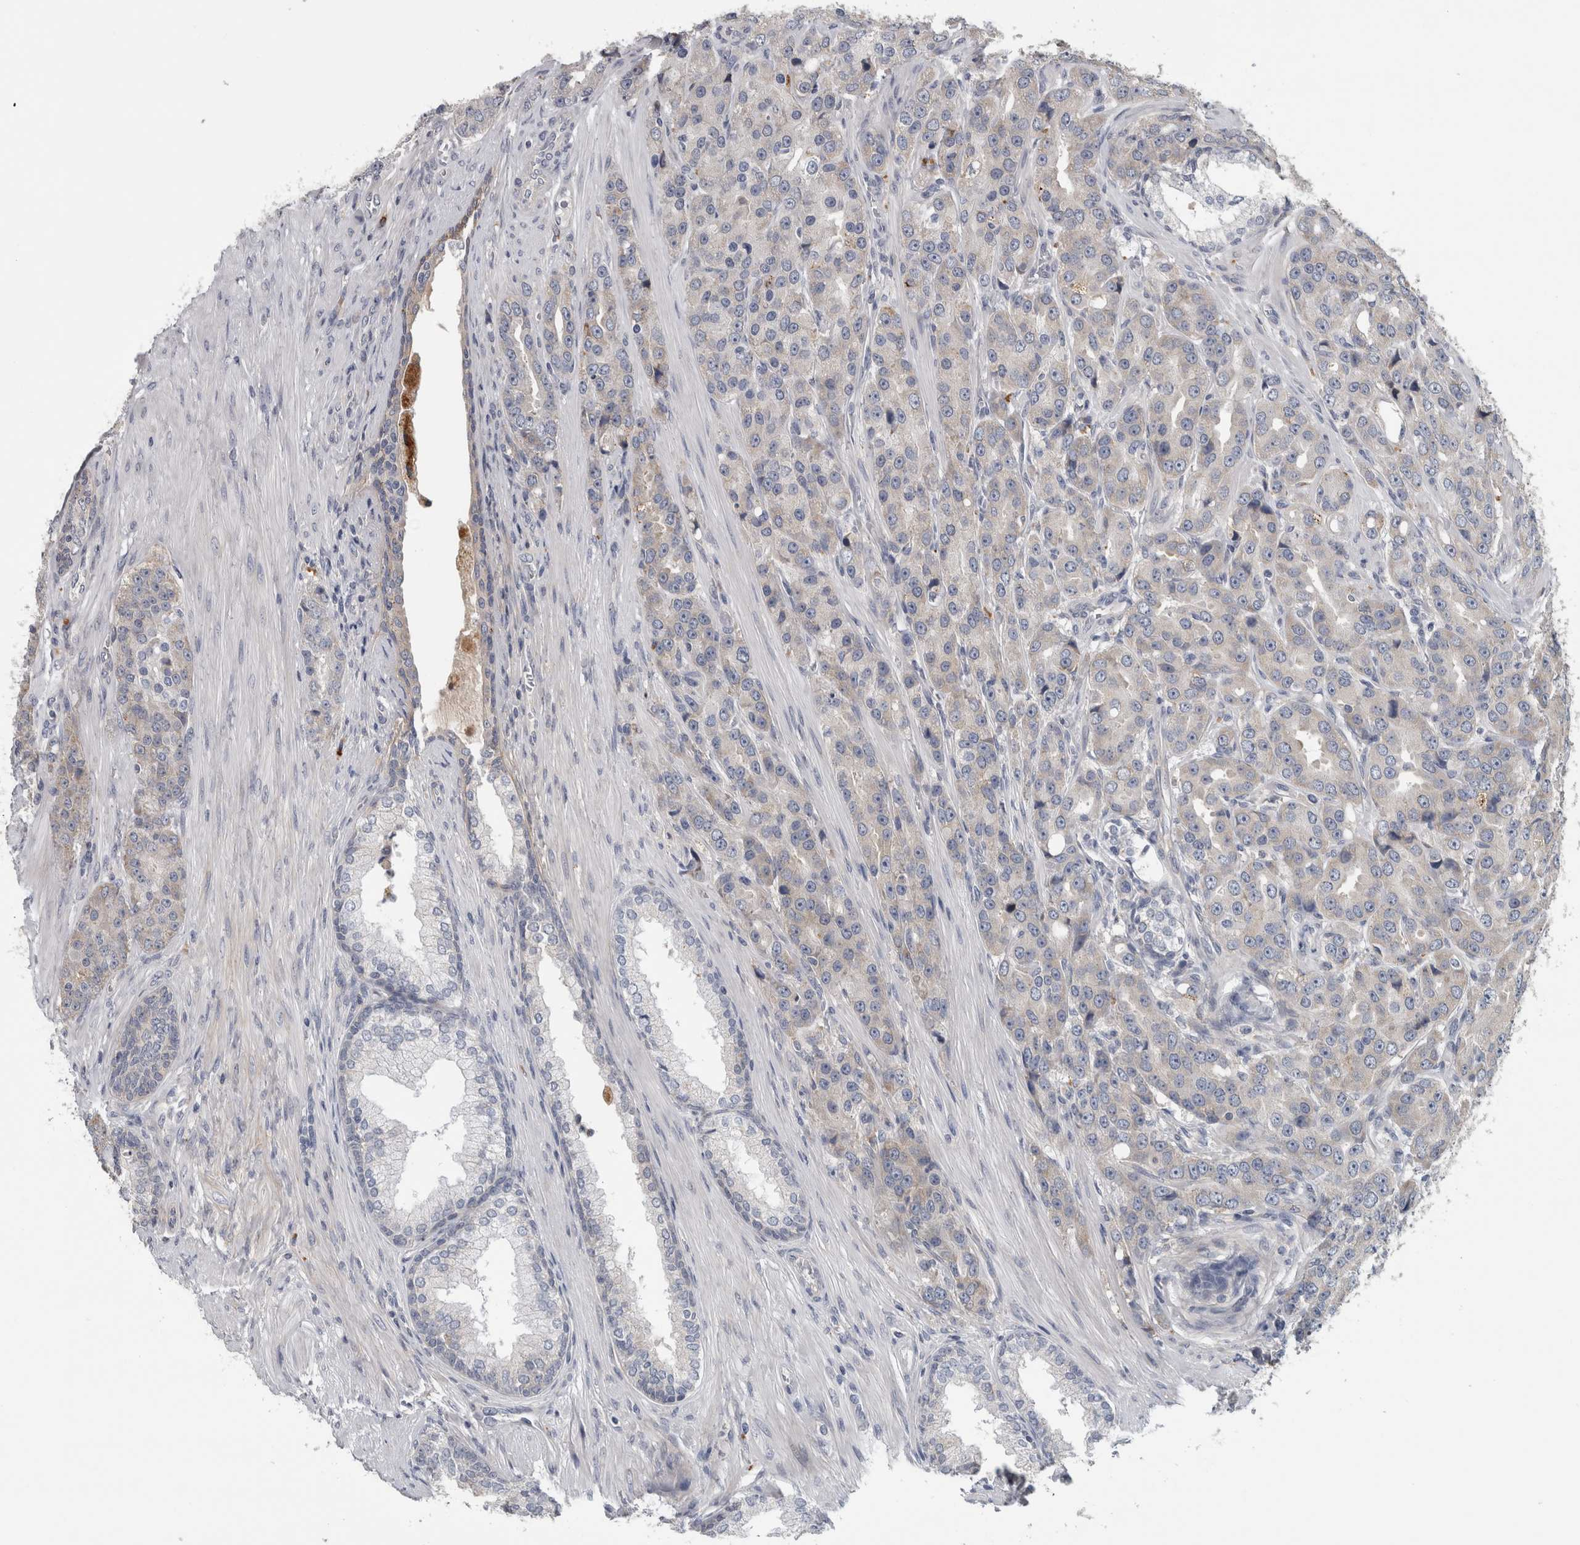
{"staining": {"intensity": "negative", "quantity": "none", "location": "none"}, "tissue": "prostate cancer", "cell_type": "Tumor cells", "image_type": "cancer", "snomed": [{"axis": "morphology", "description": "Adenocarcinoma, High grade"}, {"axis": "topography", "description": "Prostate"}], "caption": "A high-resolution histopathology image shows immunohistochemistry (IHC) staining of high-grade adenocarcinoma (prostate), which demonstrates no significant expression in tumor cells. (IHC, brightfield microscopy, high magnification).", "gene": "ATXN2", "patient": {"sex": "male", "age": 60}}